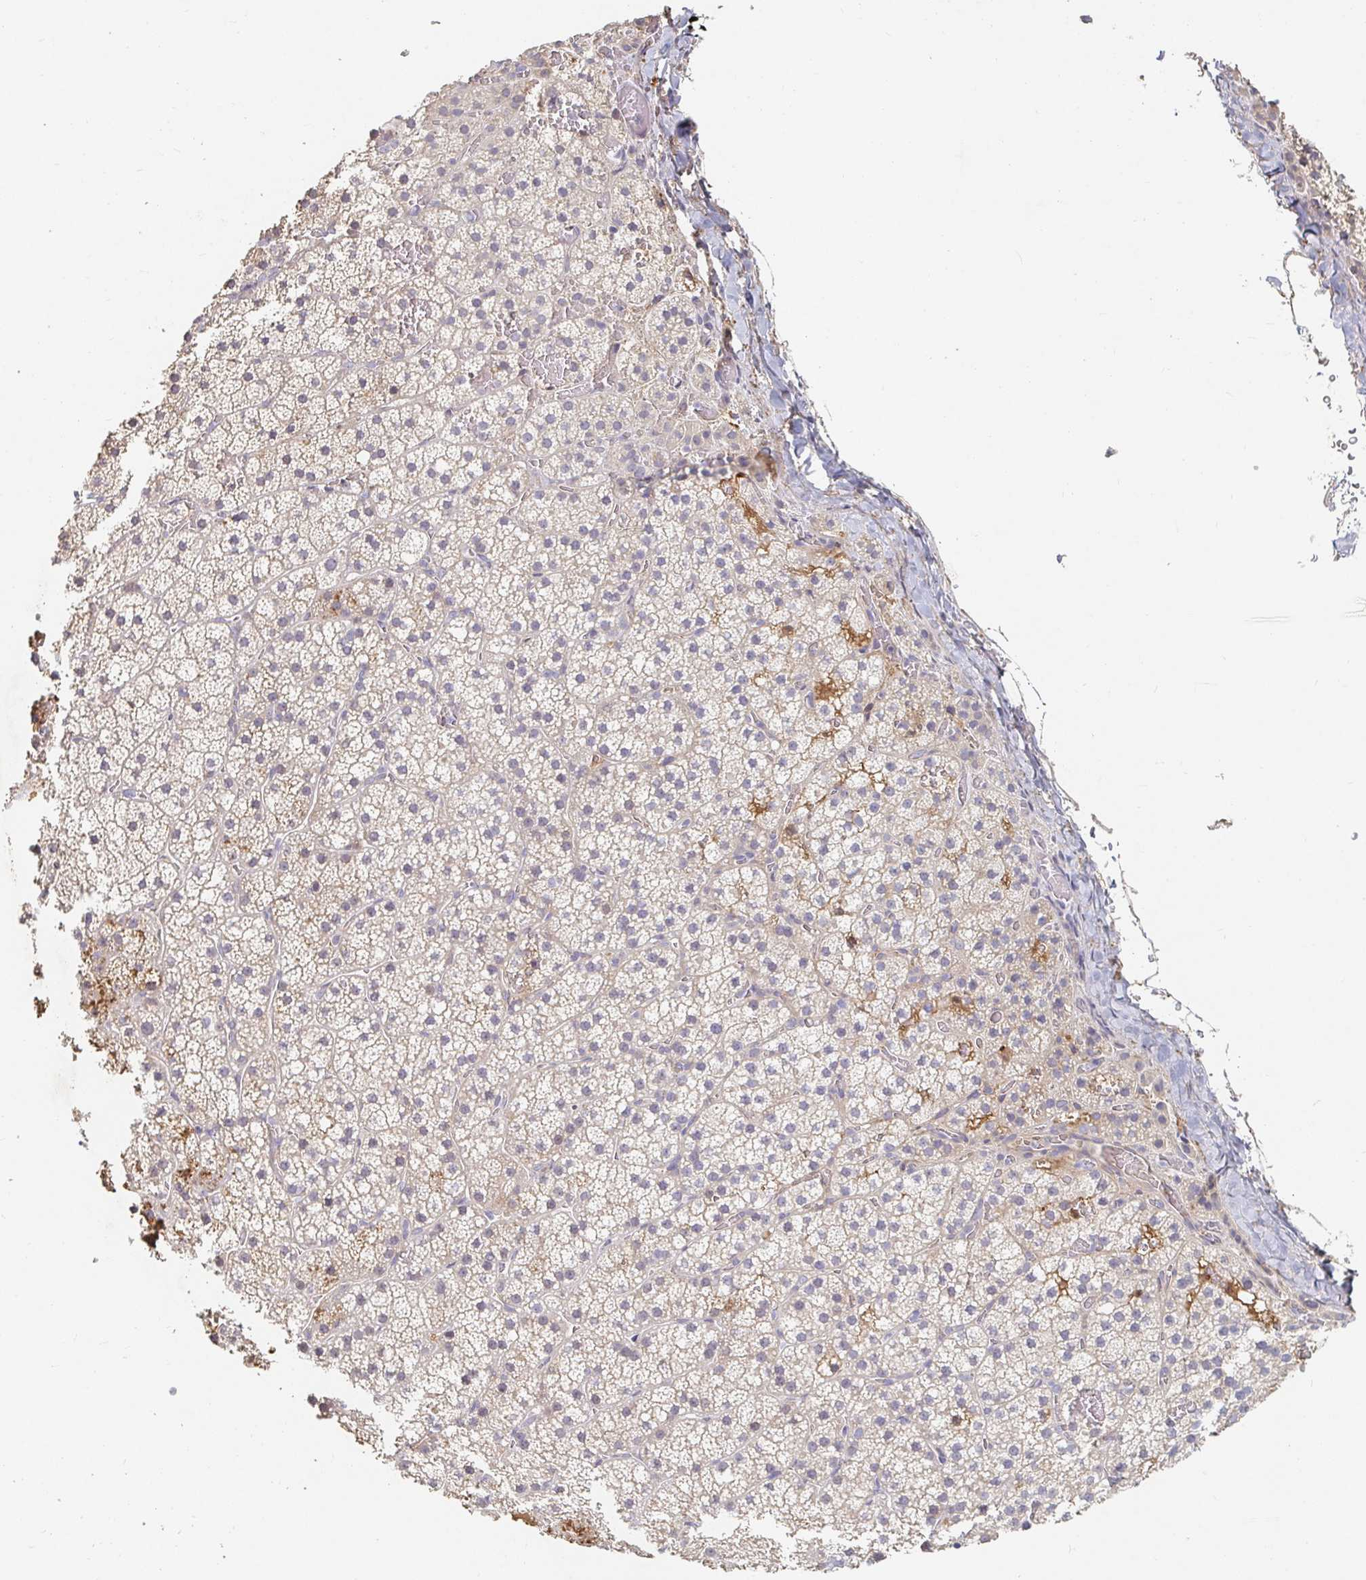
{"staining": {"intensity": "strong", "quantity": "<25%", "location": "cytoplasmic/membranous"}, "tissue": "adrenal gland", "cell_type": "Glandular cells", "image_type": "normal", "snomed": [{"axis": "morphology", "description": "Normal tissue, NOS"}, {"axis": "topography", "description": "Adrenal gland"}], "caption": "Approximately <25% of glandular cells in unremarkable adrenal gland display strong cytoplasmic/membranous protein expression as visualized by brown immunohistochemical staining.", "gene": "NME9", "patient": {"sex": "male", "age": 53}}